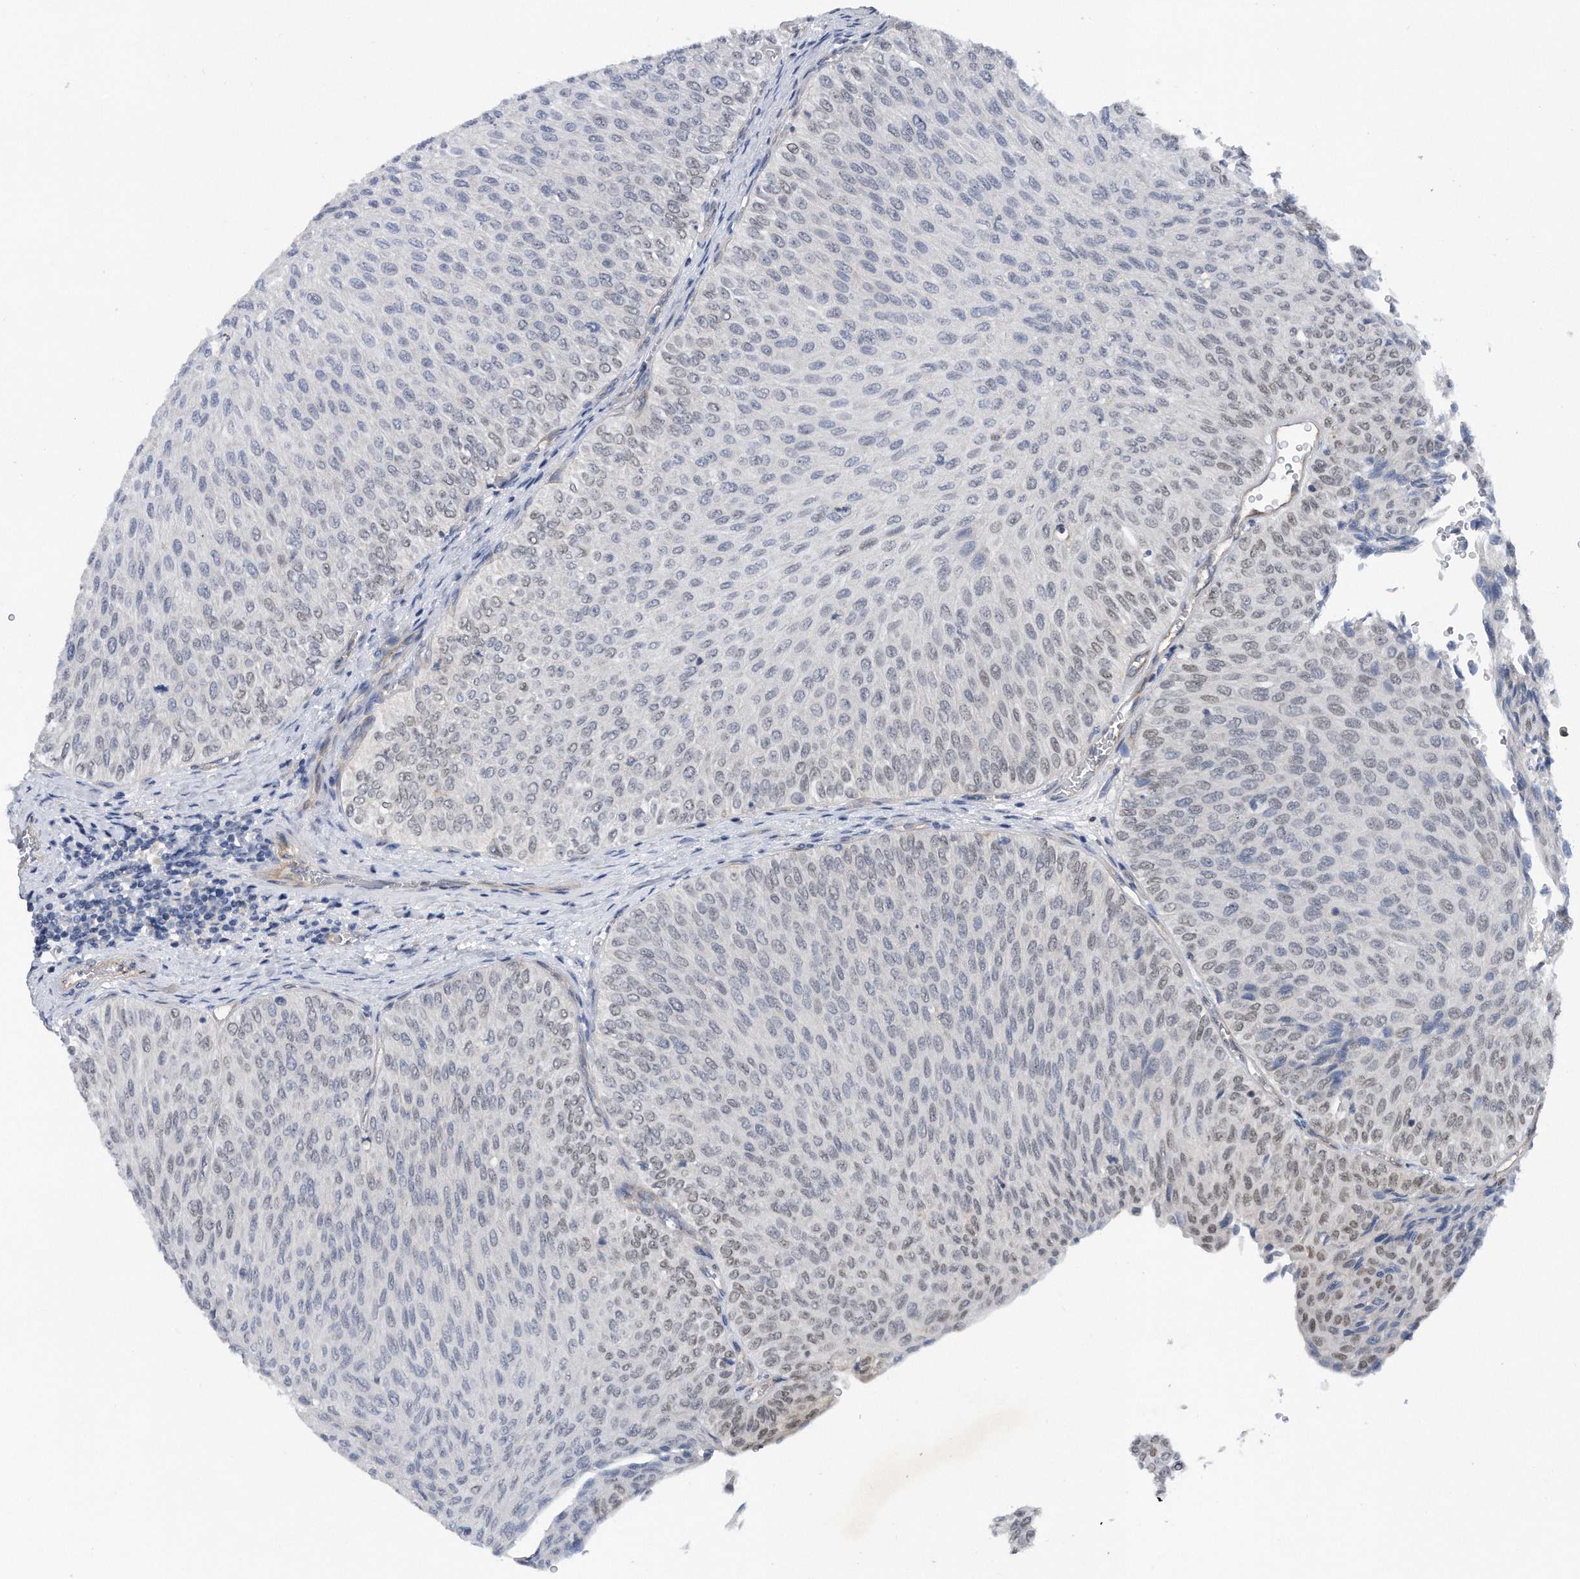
{"staining": {"intensity": "weak", "quantity": "<25%", "location": "nuclear"}, "tissue": "urothelial cancer", "cell_type": "Tumor cells", "image_type": "cancer", "snomed": [{"axis": "morphology", "description": "Urothelial carcinoma, Low grade"}, {"axis": "topography", "description": "Urinary bladder"}], "caption": "Immunohistochemical staining of human low-grade urothelial carcinoma displays no significant positivity in tumor cells. (Brightfield microscopy of DAB (3,3'-diaminobenzidine) immunohistochemistry (IHC) at high magnification).", "gene": "TP53INP1", "patient": {"sex": "male", "age": 78}}